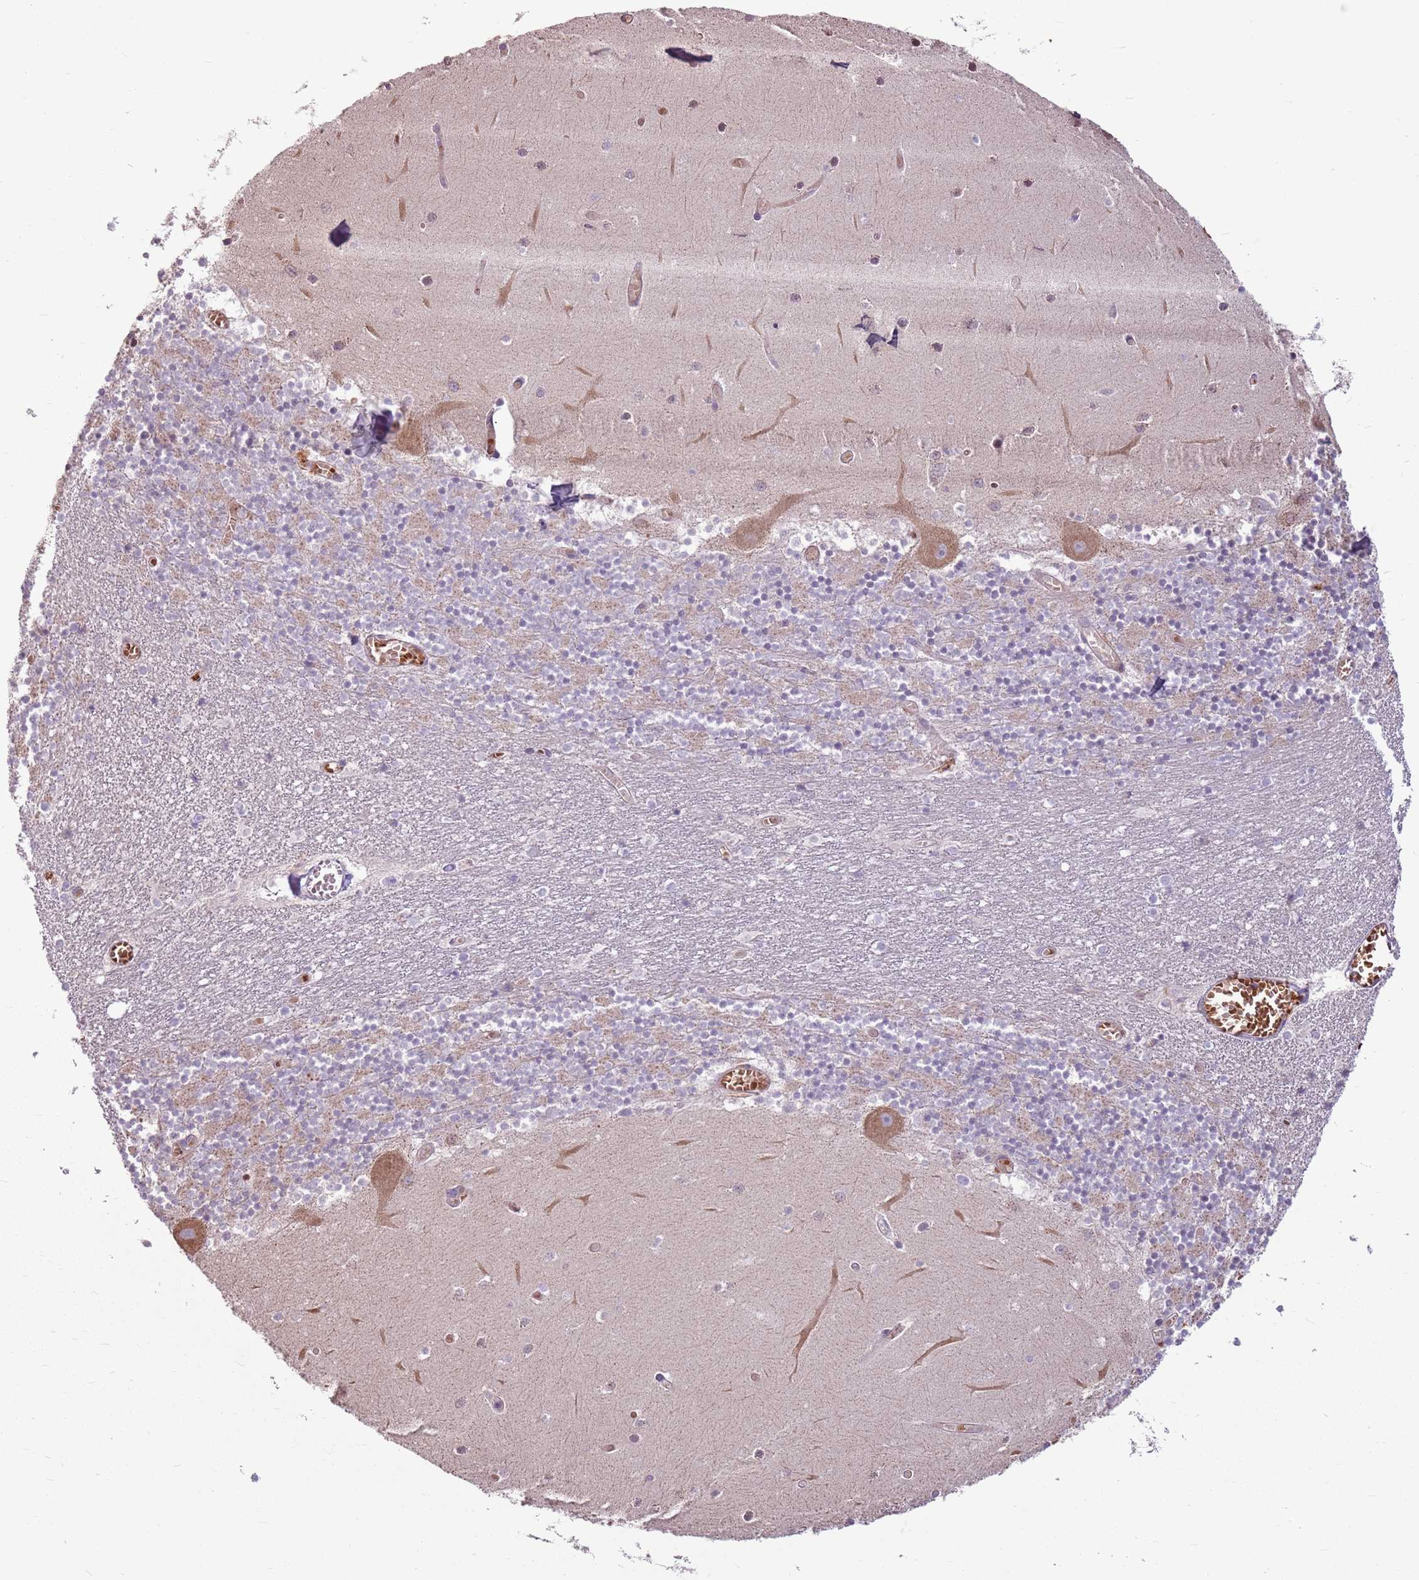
{"staining": {"intensity": "weak", "quantity": "25%-75%", "location": "cytoplasmic/membranous"}, "tissue": "cerebellum", "cell_type": "Cells in granular layer", "image_type": "normal", "snomed": [{"axis": "morphology", "description": "Normal tissue, NOS"}, {"axis": "topography", "description": "Cerebellum"}], "caption": "Cells in granular layer display low levels of weak cytoplasmic/membranous positivity in about 25%-75% of cells in benign human cerebellum.", "gene": "HSPA14", "patient": {"sex": "female", "age": 28}}